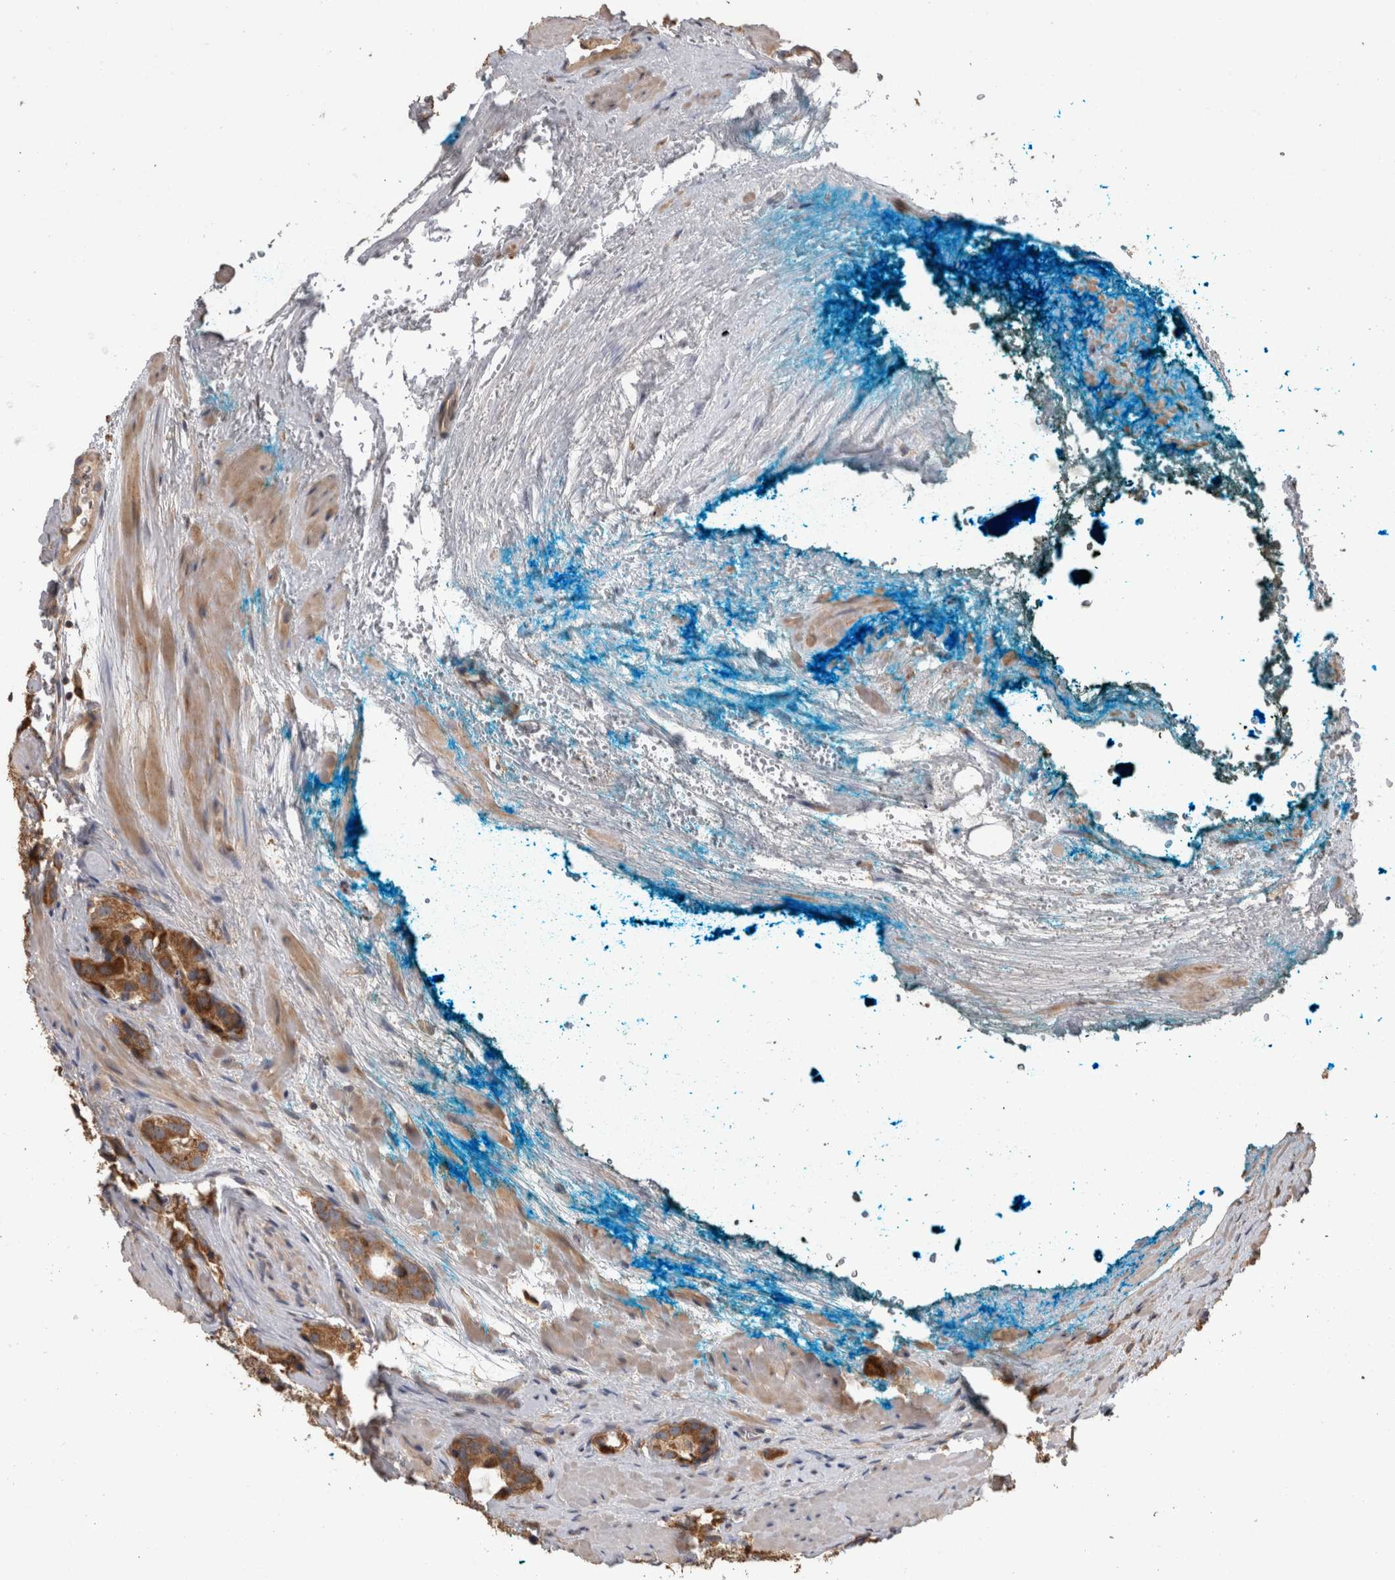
{"staining": {"intensity": "moderate", "quantity": ">75%", "location": "cytoplasmic/membranous"}, "tissue": "prostate cancer", "cell_type": "Tumor cells", "image_type": "cancer", "snomed": [{"axis": "morphology", "description": "Adenocarcinoma, High grade"}, {"axis": "topography", "description": "Prostate"}], "caption": "A micrograph of human prostate adenocarcinoma (high-grade) stained for a protein shows moderate cytoplasmic/membranous brown staining in tumor cells. Nuclei are stained in blue.", "gene": "TBCE", "patient": {"sex": "male", "age": 63}}